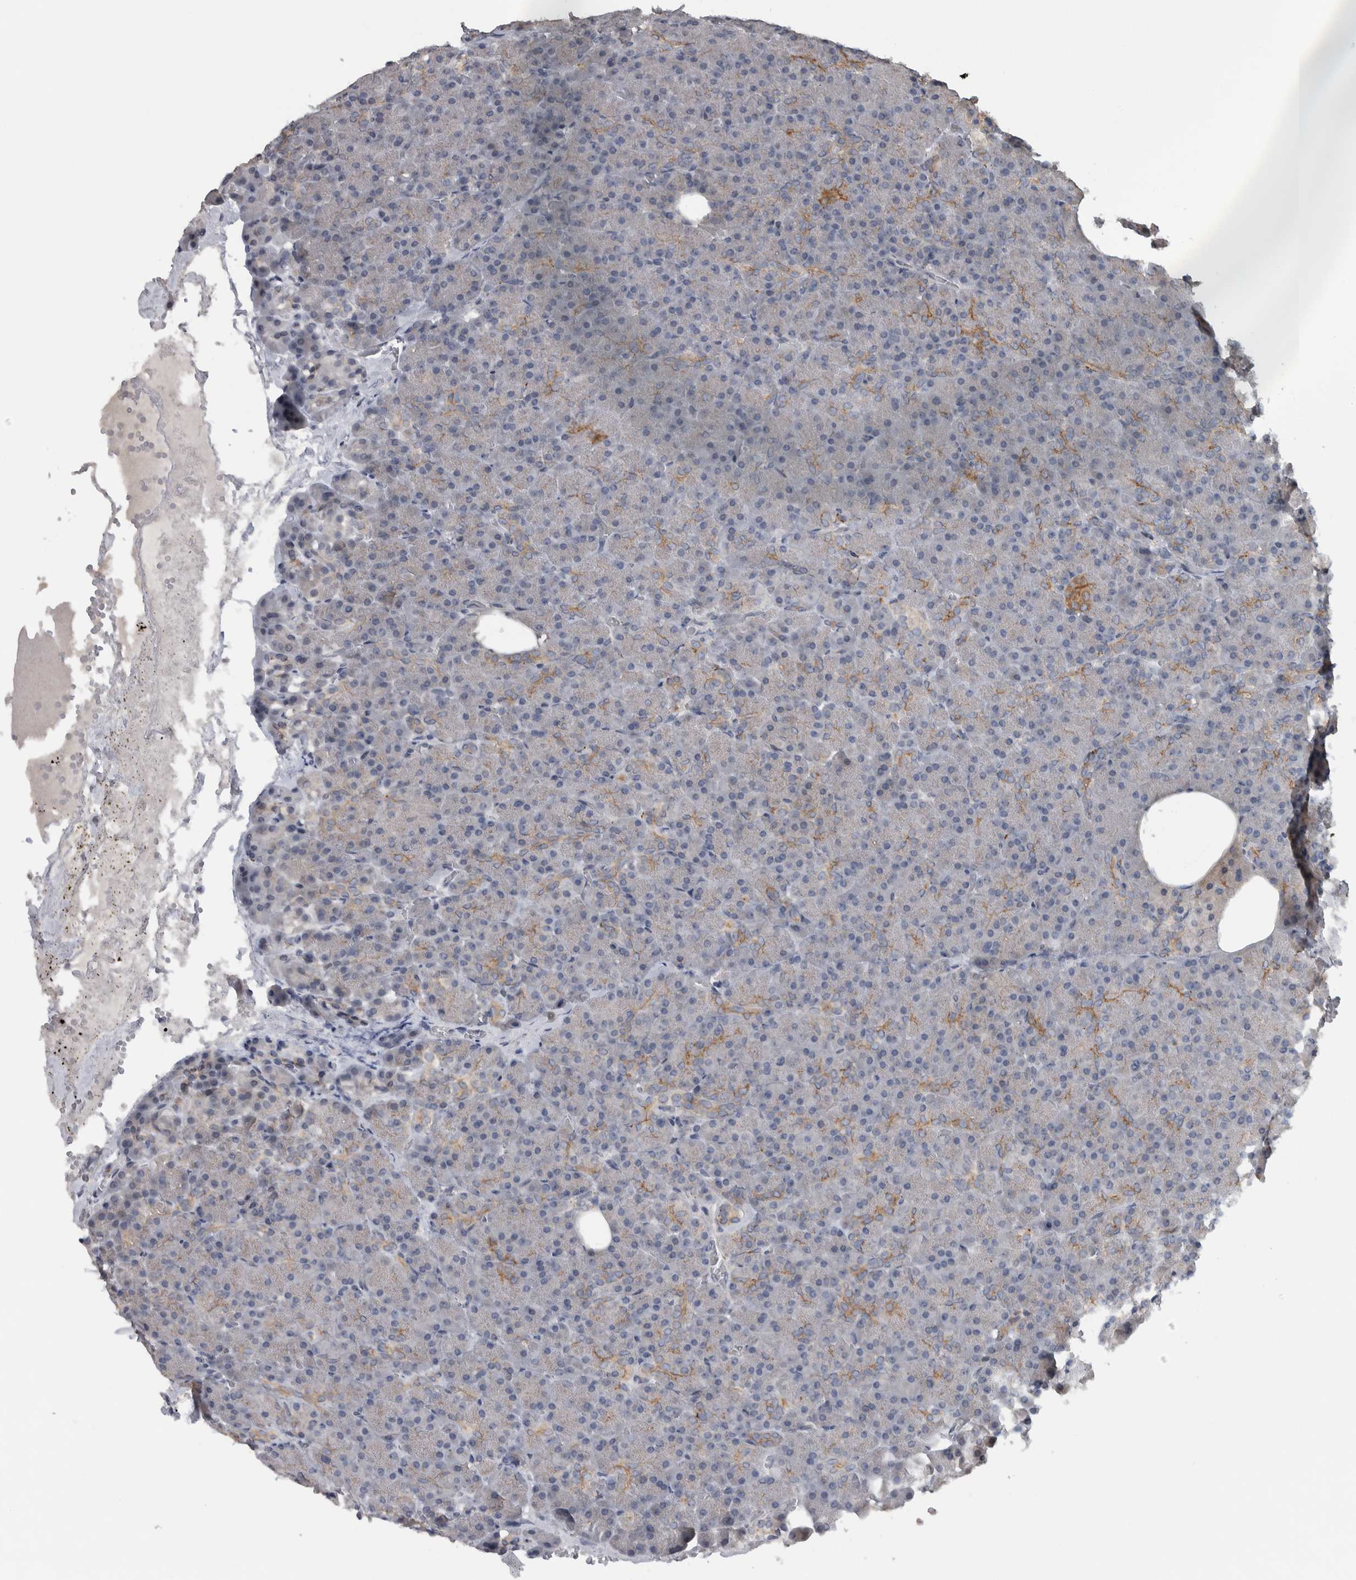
{"staining": {"intensity": "moderate", "quantity": "<25%", "location": "cytoplasmic/membranous"}, "tissue": "pancreas", "cell_type": "Exocrine glandular cells", "image_type": "normal", "snomed": [{"axis": "morphology", "description": "Normal tissue, NOS"}, {"axis": "morphology", "description": "Carcinoid, malignant, NOS"}, {"axis": "topography", "description": "Pancreas"}], "caption": "Exocrine glandular cells exhibit moderate cytoplasmic/membranous expression in approximately <25% of cells in benign pancreas. (Brightfield microscopy of DAB IHC at high magnification).", "gene": "FAM83G", "patient": {"sex": "female", "age": 35}}